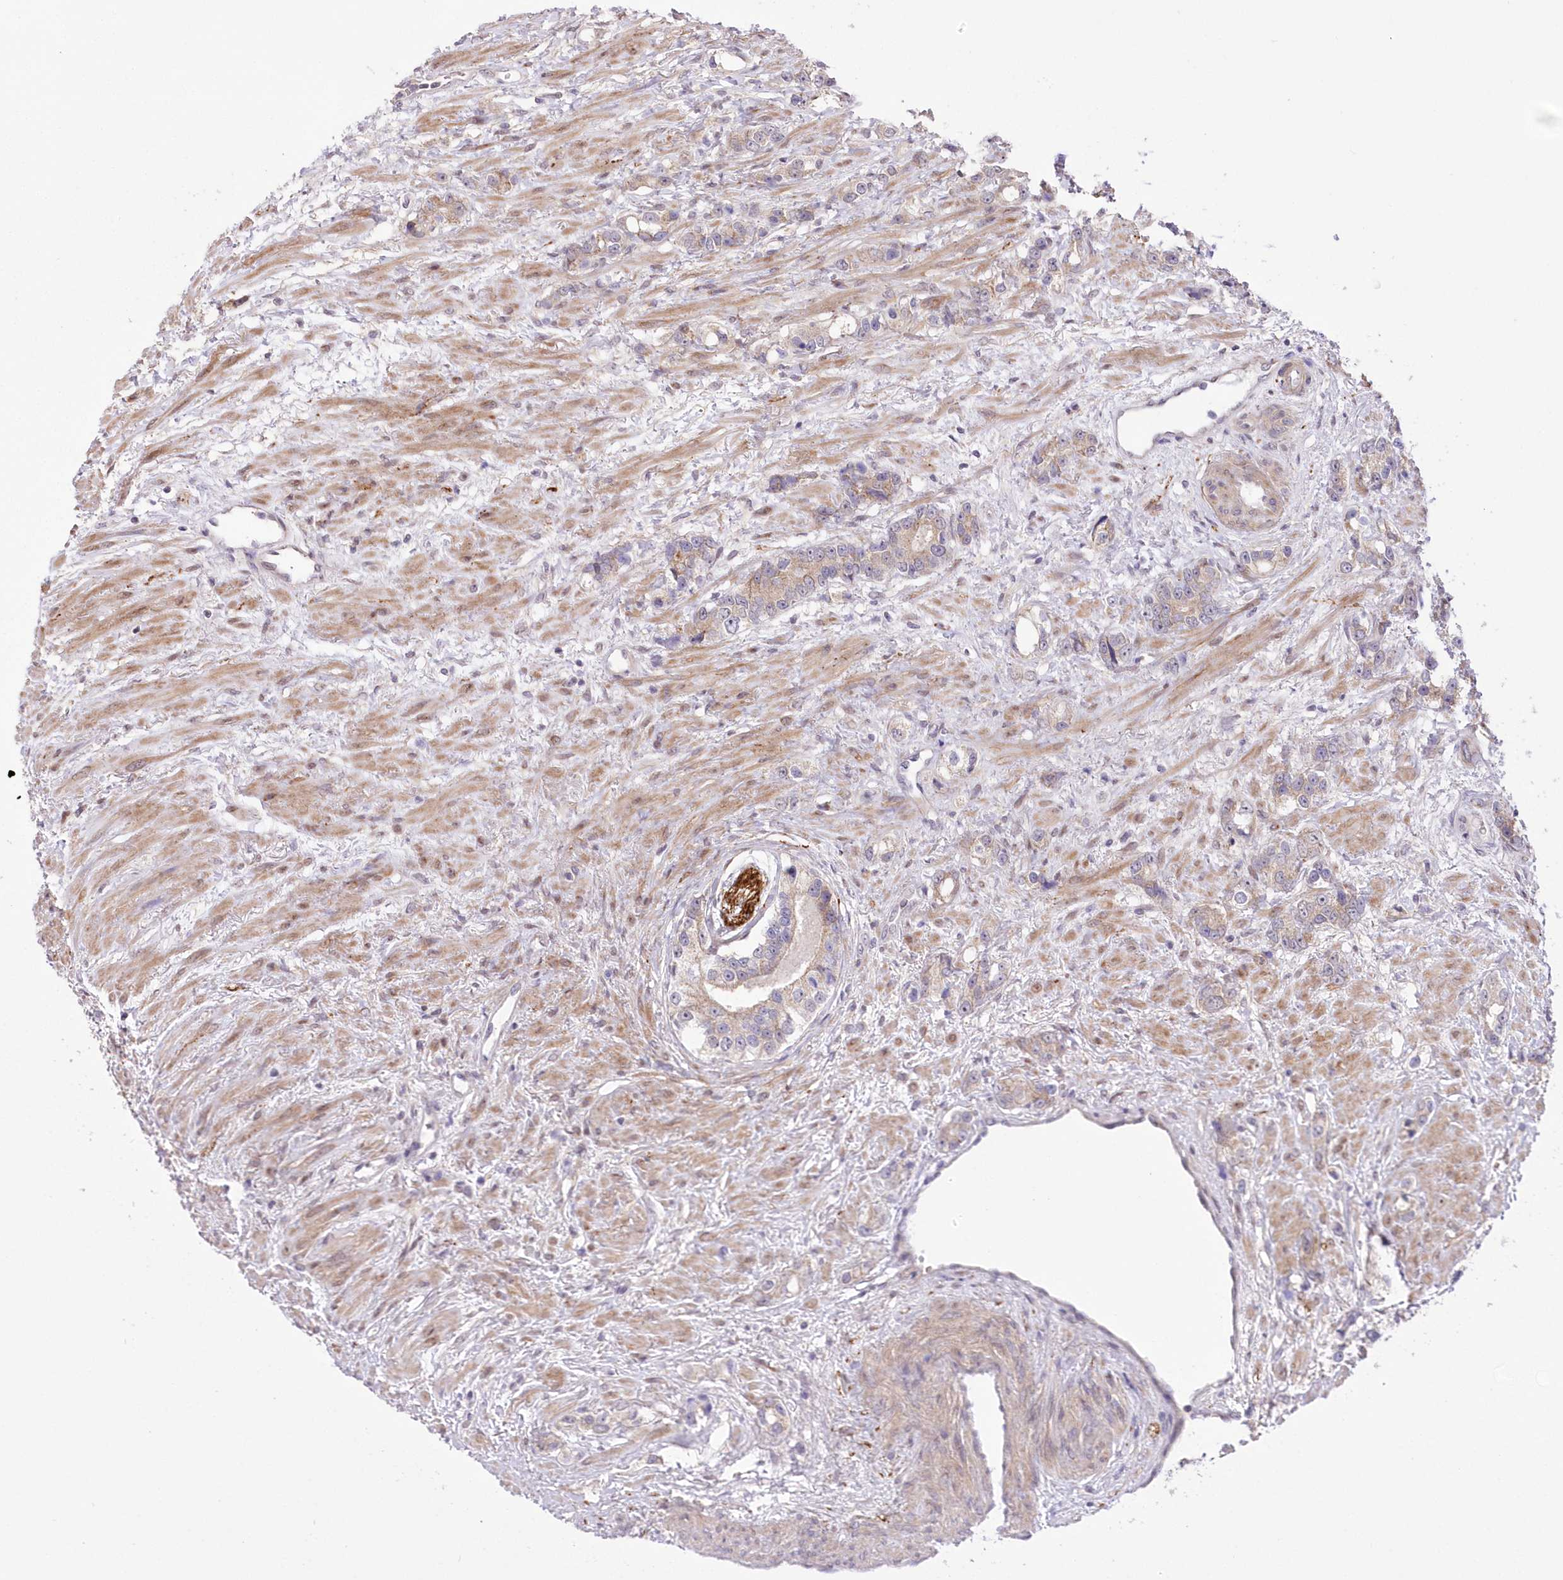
{"staining": {"intensity": "weak", "quantity": "<25%", "location": "cytoplasmic/membranous"}, "tissue": "prostate cancer", "cell_type": "Tumor cells", "image_type": "cancer", "snomed": [{"axis": "morphology", "description": "Adenocarcinoma, High grade"}, {"axis": "topography", "description": "Prostate"}], "caption": "The photomicrograph exhibits no significant staining in tumor cells of prostate adenocarcinoma (high-grade). Nuclei are stained in blue.", "gene": "FAM241B", "patient": {"sex": "male", "age": 63}}